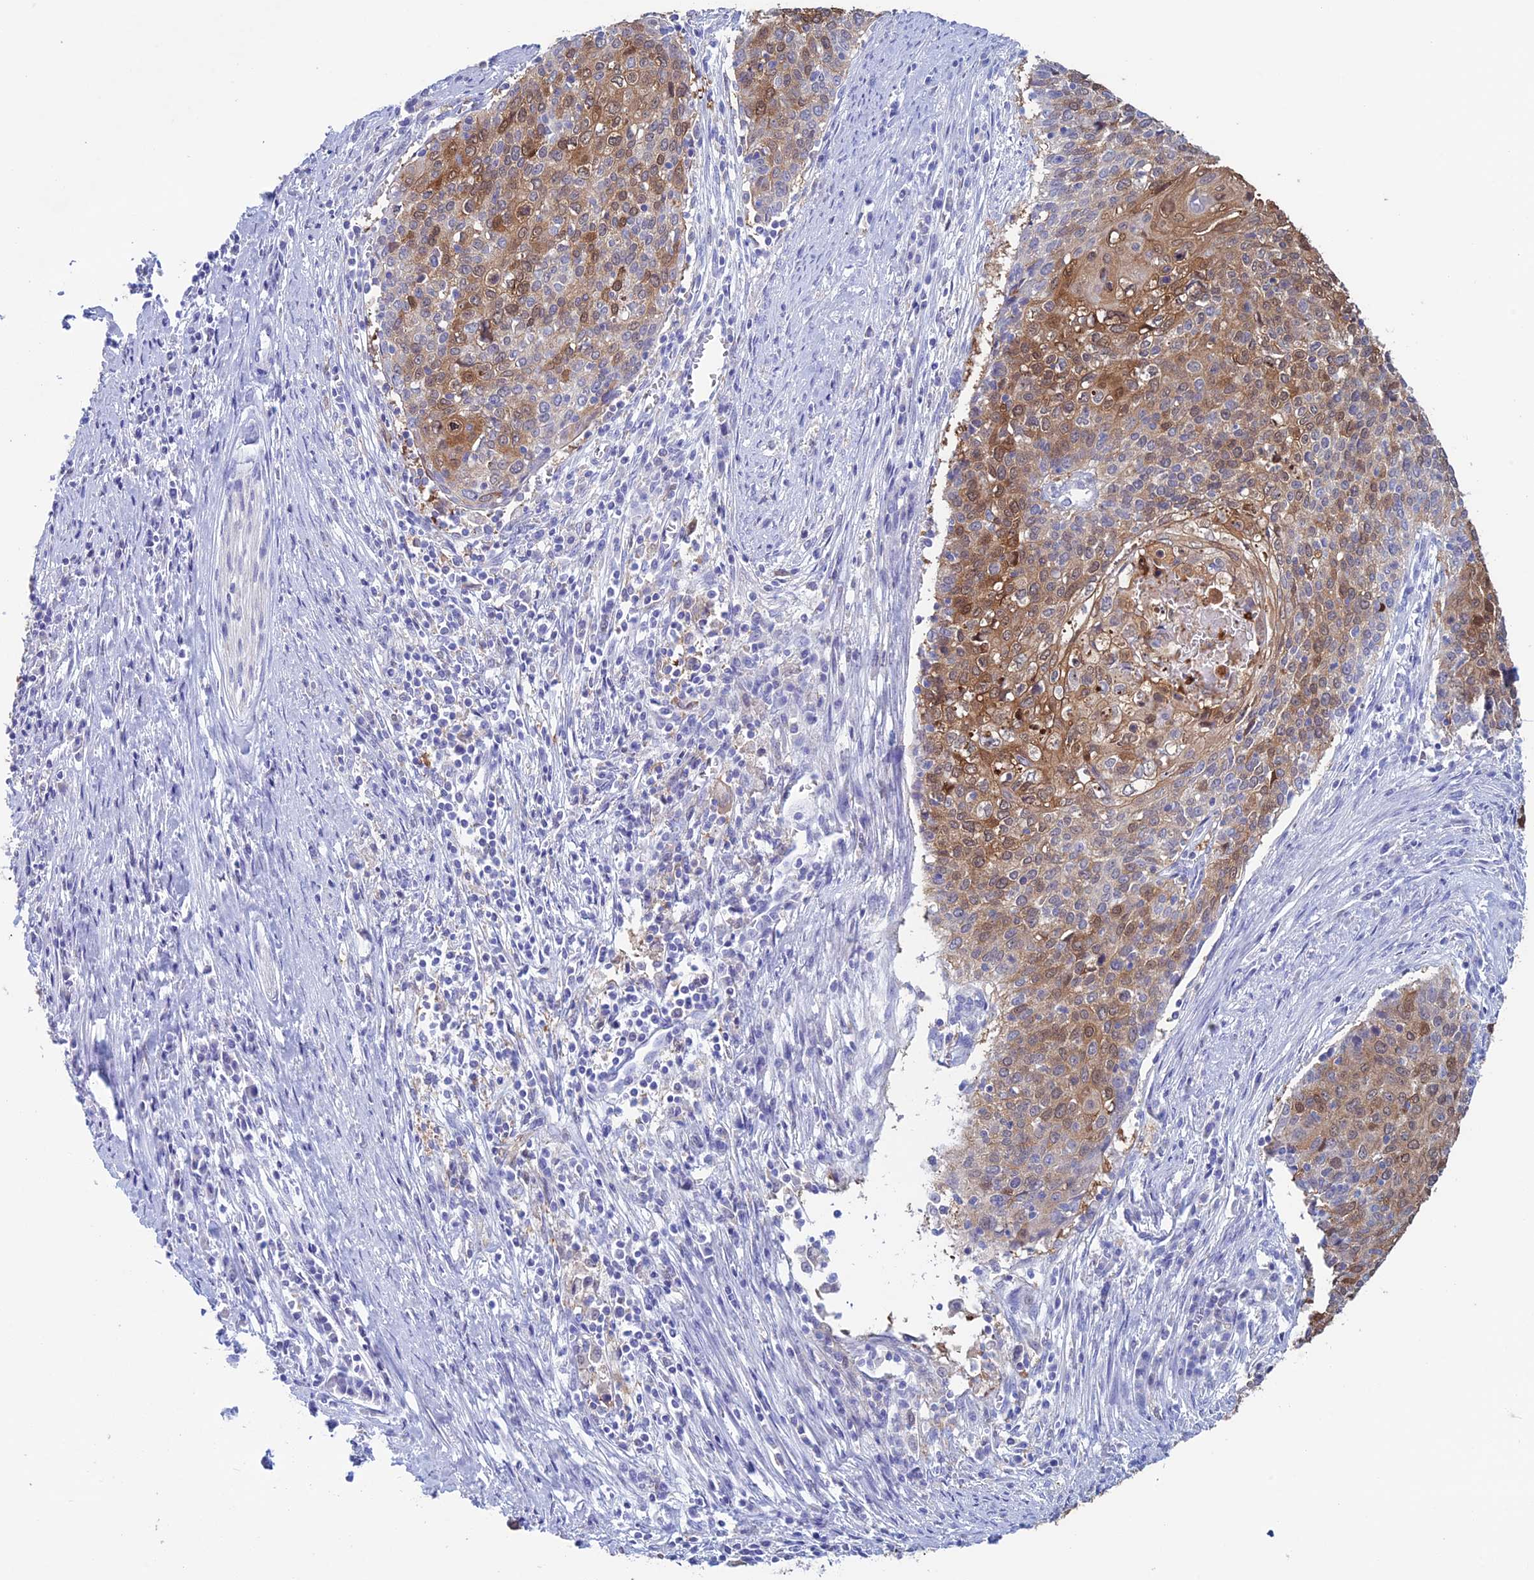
{"staining": {"intensity": "moderate", "quantity": ">75%", "location": "cytoplasmic/membranous,nuclear"}, "tissue": "cervical cancer", "cell_type": "Tumor cells", "image_type": "cancer", "snomed": [{"axis": "morphology", "description": "Squamous cell carcinoma, NOS"}, {"axis": "topography", "description": "Cervix"}], "caption": "Cervical cancer stained with IHC shows moderate cytoplasmic/membranous and nuclear positivity in about >75% of tumor cells.", "gene": "KCNK17", "patient": {"sex": "female", "age": 39}}